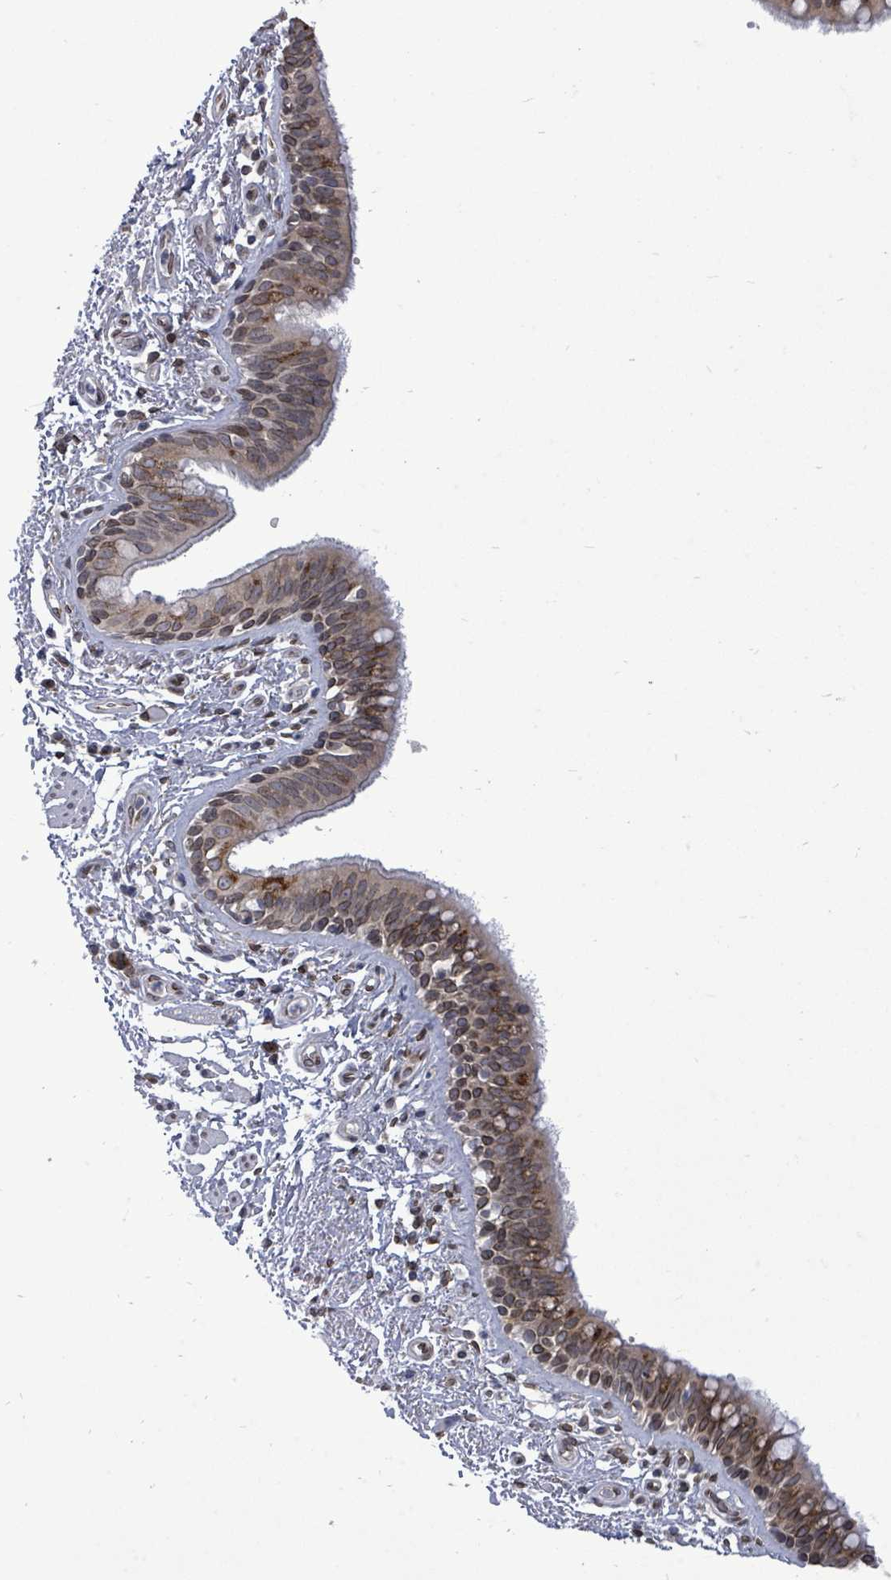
{"staining": {"intensity": "weak", "quantity": ">75%", "location": "cytoplasmic/membranous,nuclear"}, "tissue": "bronchus", "cell_type": "Respiratory epithelial cells", "image_type": "normal", "snomed": [{"axis": "morphology", "description": "Normal tissue, NOS"}, {"axis": "morphology", "description": "Neoplasm, uncertain whether benign or malignant"}, {"axis": "topography", "description": "Bronchus"}, {"axis": "topography", "description": "Lung"}], "caption": "Approximately >75% of respiratory epithelial cells in normal human bronchus show weak cytoplasmic/membranous,nuclear protein expression as visualized by brown immunohistochemical staining.", "gene": "ARFGAP1", "patient": {"sex": "male", "age": 55}}